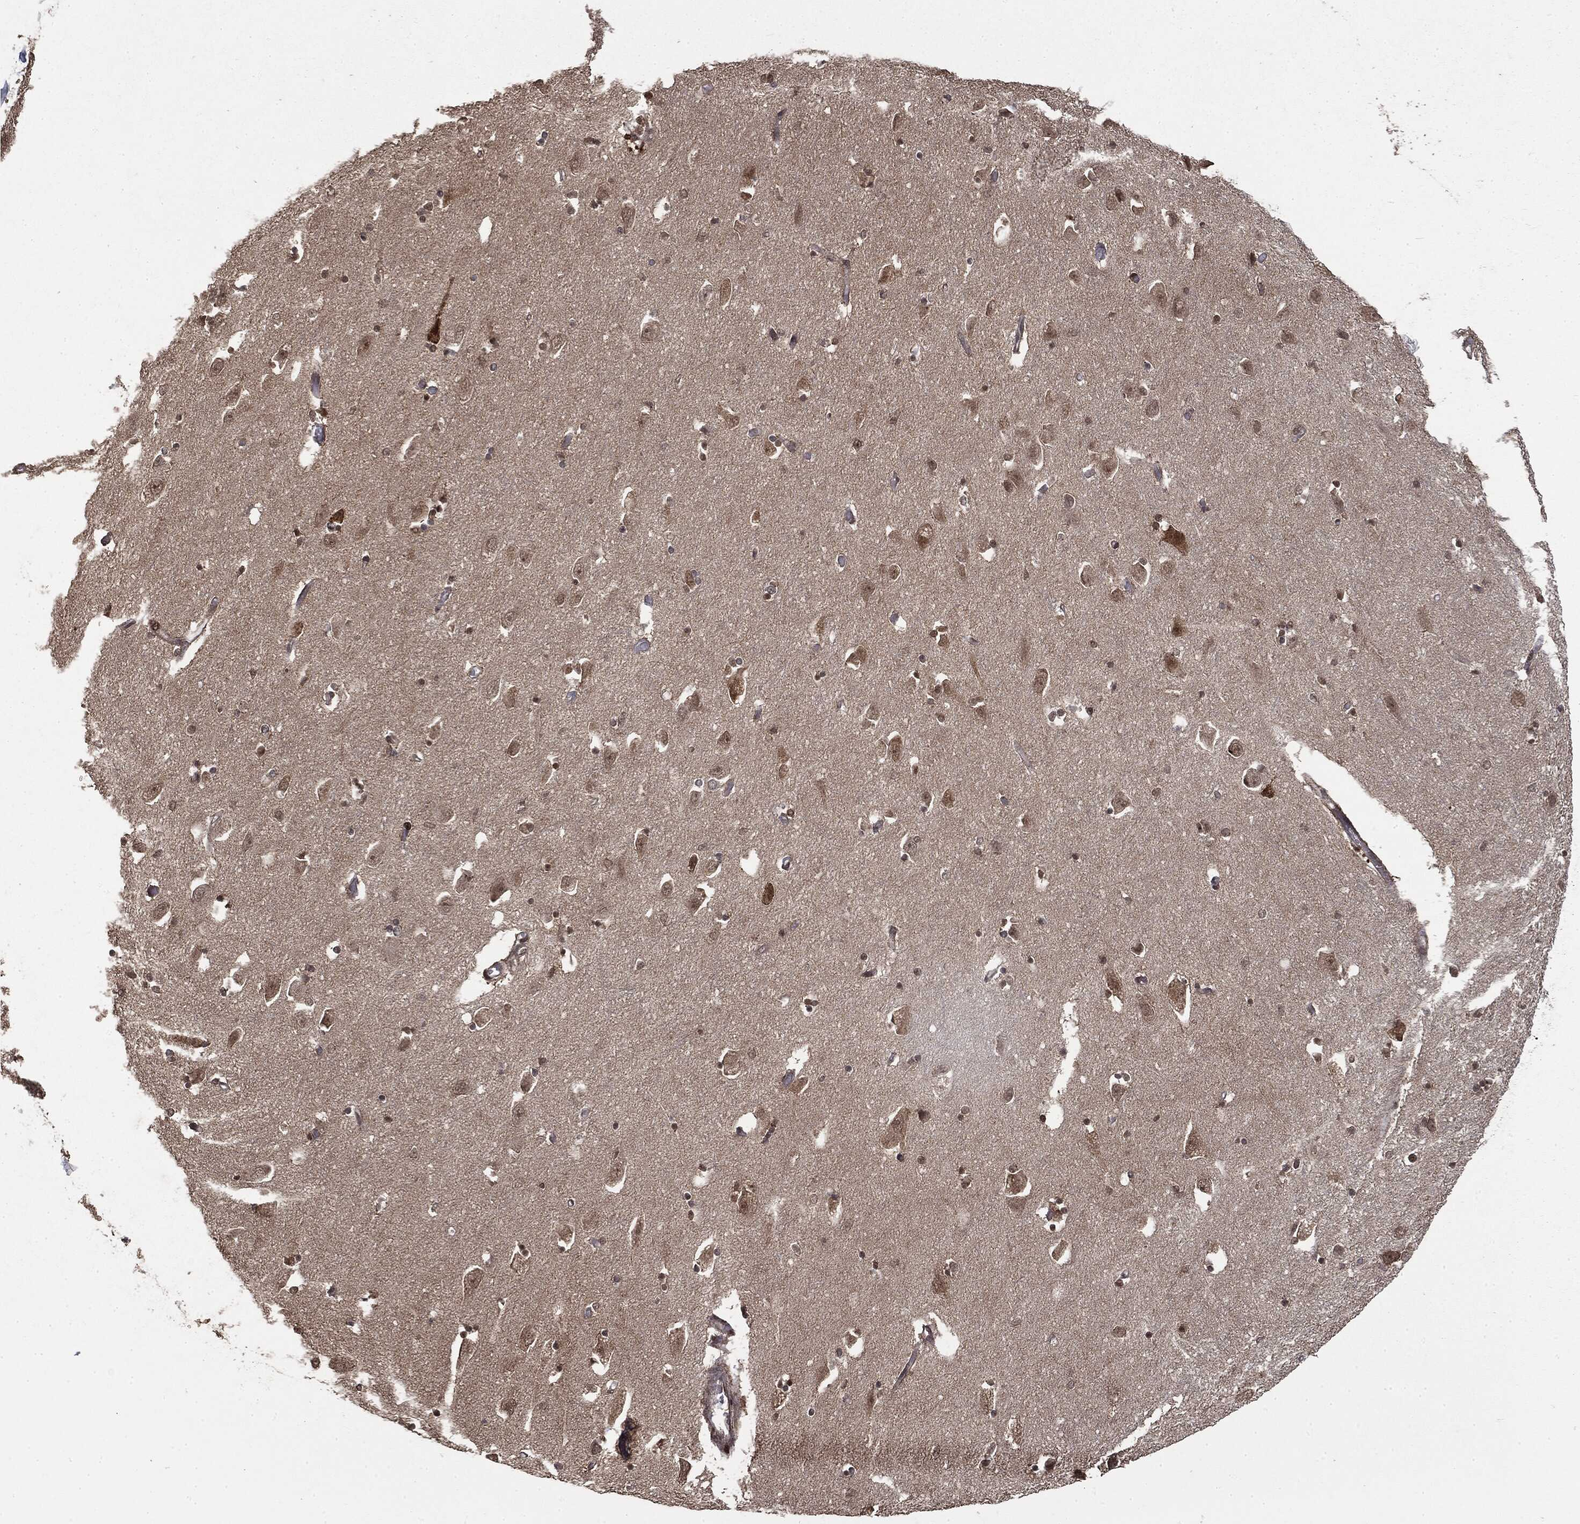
{"staining": {"intensity": "moderate", "quantity": "25%-75%", "location": "nuclear"}, "tissue": "hippocampus", "cell_type": "Glial cells", "image_type": "normal", "snomed": [{"axis": "morphology", "description": "Normal tissue, NOS"}, {"axis": "topography", "description": "Lateral ventricle wall"}, {"axis": "topography", "description": "Hippocampus"}], "caption": "Human hippocampus stained with a brown dye shows moderate nuclear positive staining in approximately 25%-75% of glial cells.", "gene": "CTDP1", "patient": {"sex": "female", "age": 63}}